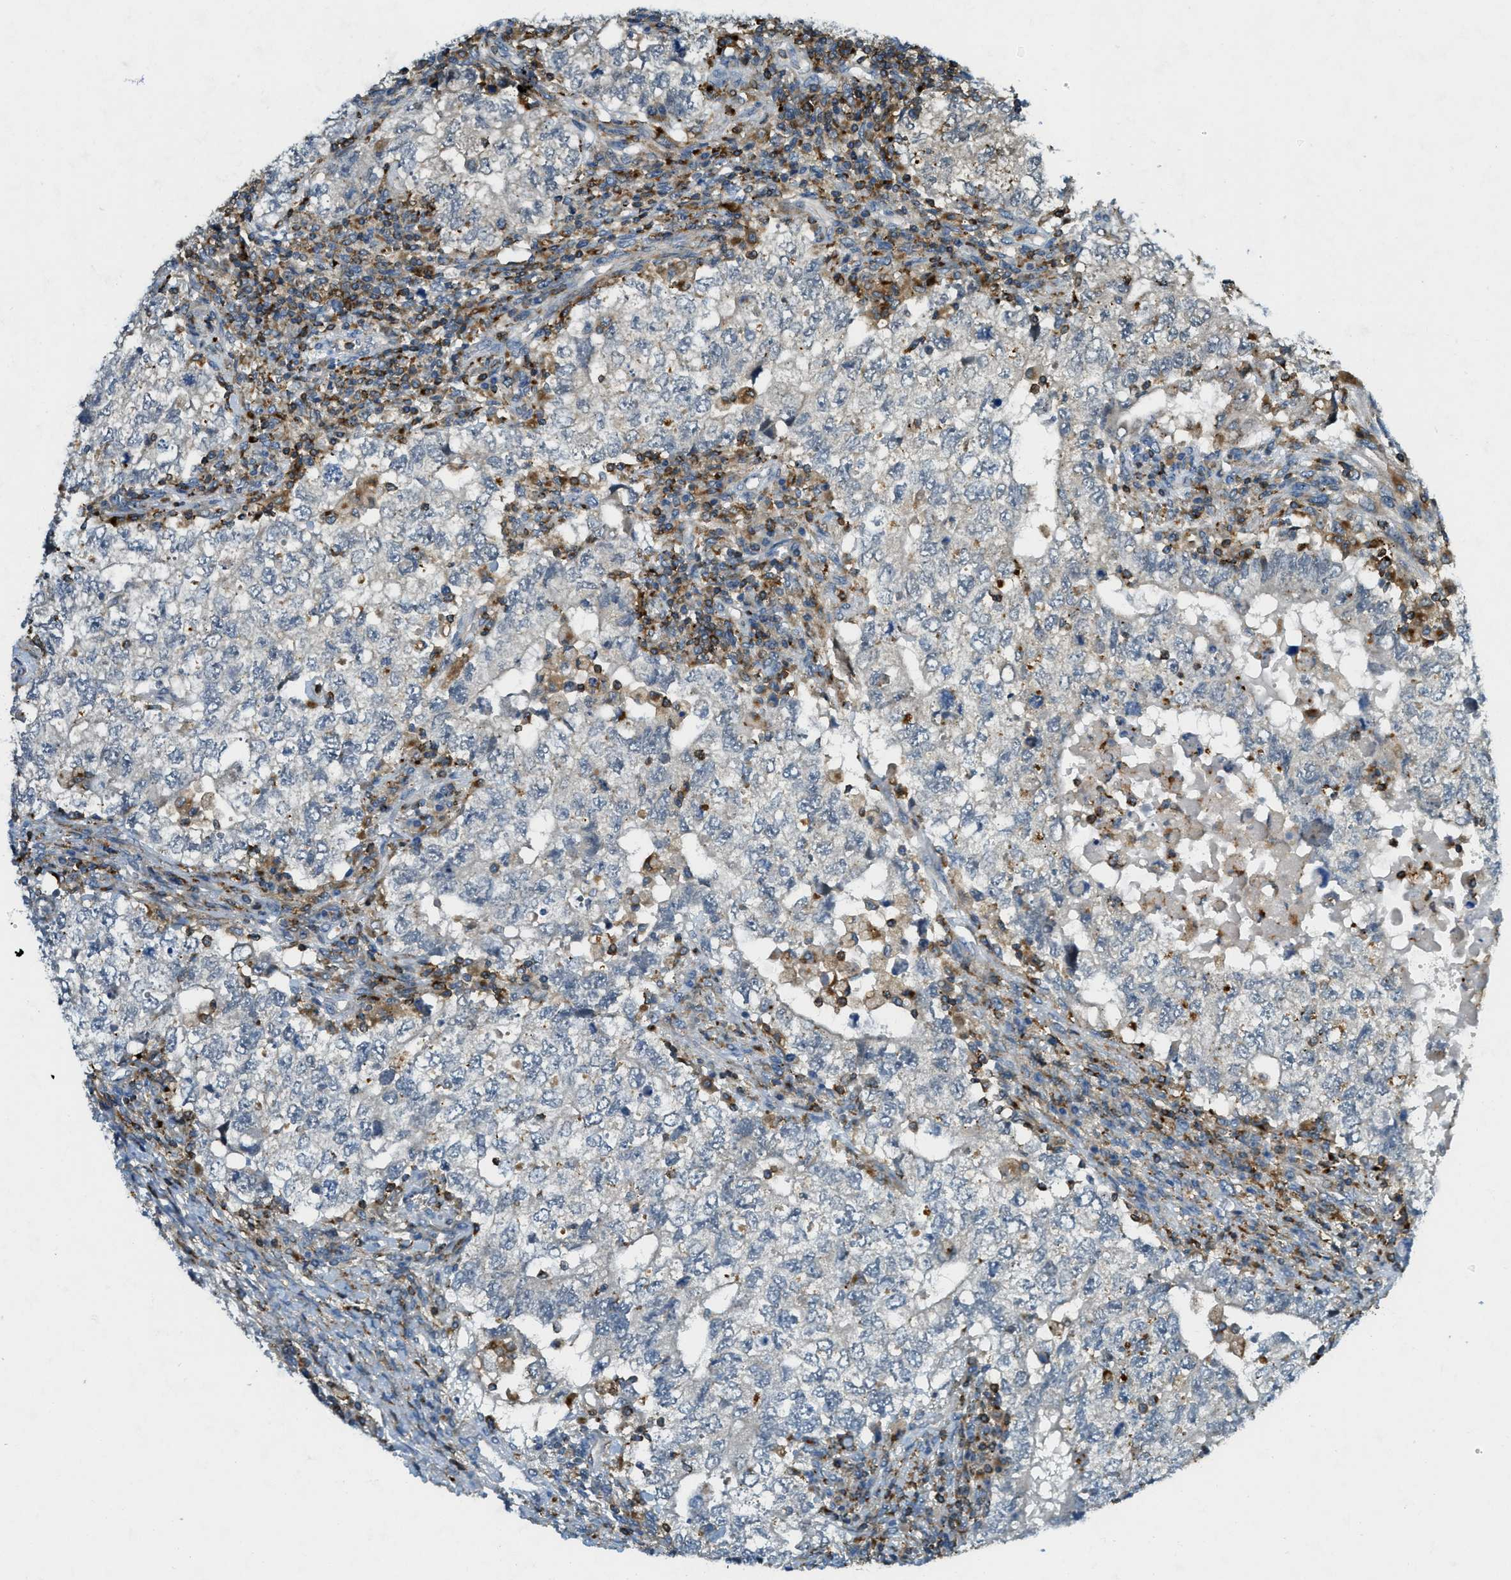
{"staining": {"intensity": "negative", "quantity": "none", "location": "none"}, "tissue": "testis cancer", "cell_type": "Tumor cells", "image_type": "cancer", "snomed": [{"axis": "morphology", "description": "Carcinoma, Embryonal, NOS"}, {"axis": "topography", "description": "Testis"}], "caption": "Testis cancer (embryonal carcinoma) stained for a protein using immunohistochemistry (IHC) exhibits no staining tumor cells.", "gene": "PLBD2", "patient": {"sex": "male", "age": 36}}